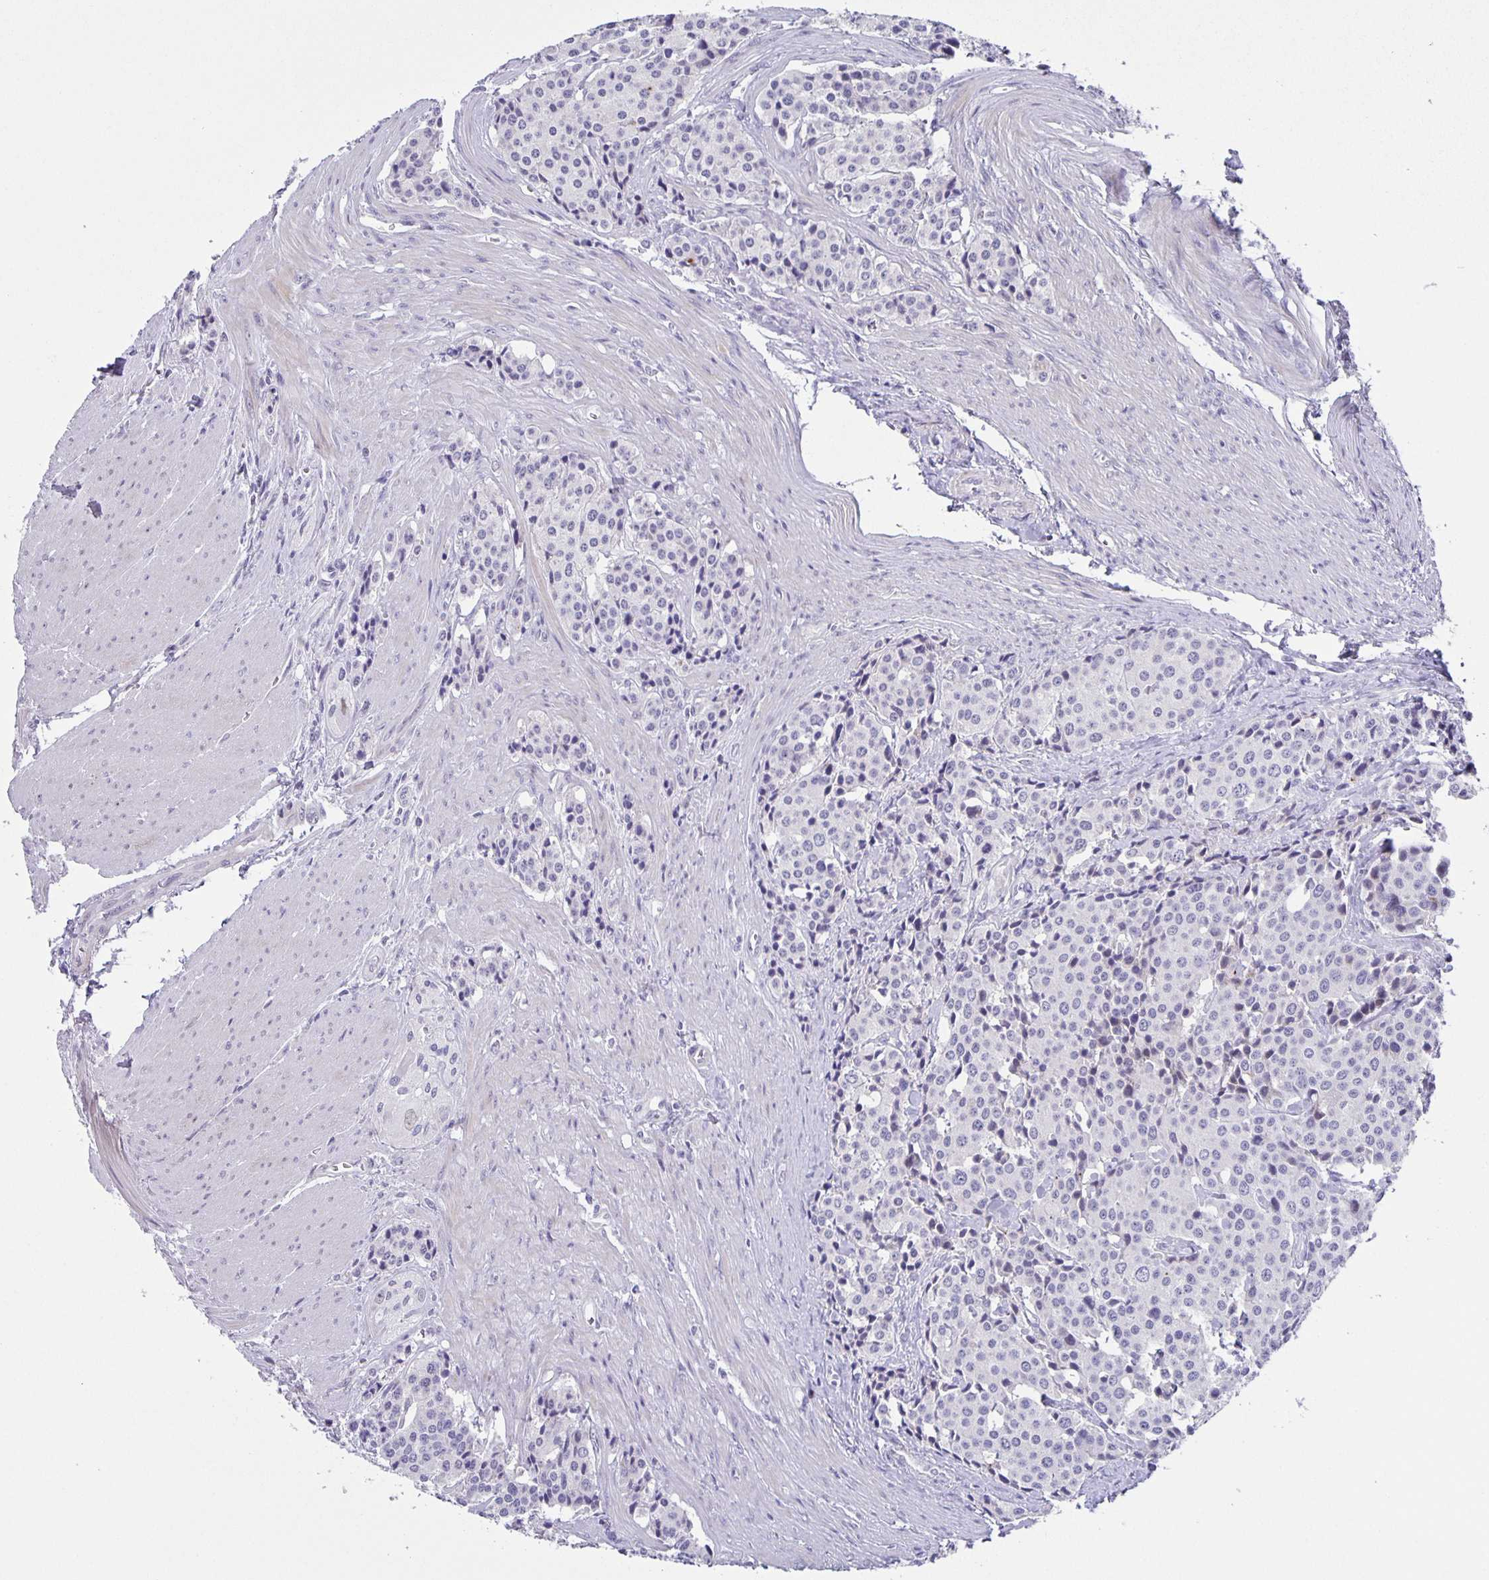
{"staining": {"intensity": "negative", "quantity": "none", "location": "none"}, "tissue": "carcinoid", "cell_type": "Tumor cells", "image_type": "cancer", "snomed": [{"axis": "morphology", "description": "Carcinoid, malignant, NOS"}, {"axis": "topography", "description": "Small intestine"}], "caption": "High magnification brightfield microscopy of carcinoid stained with DAB (3,3'-diaminobenzidine) (brown) and counterstained with hematoxylin (blue): tumor cells show no significant staining.", "gene": "PHRF1", "patient": {"sex": "male", "age": 73}}